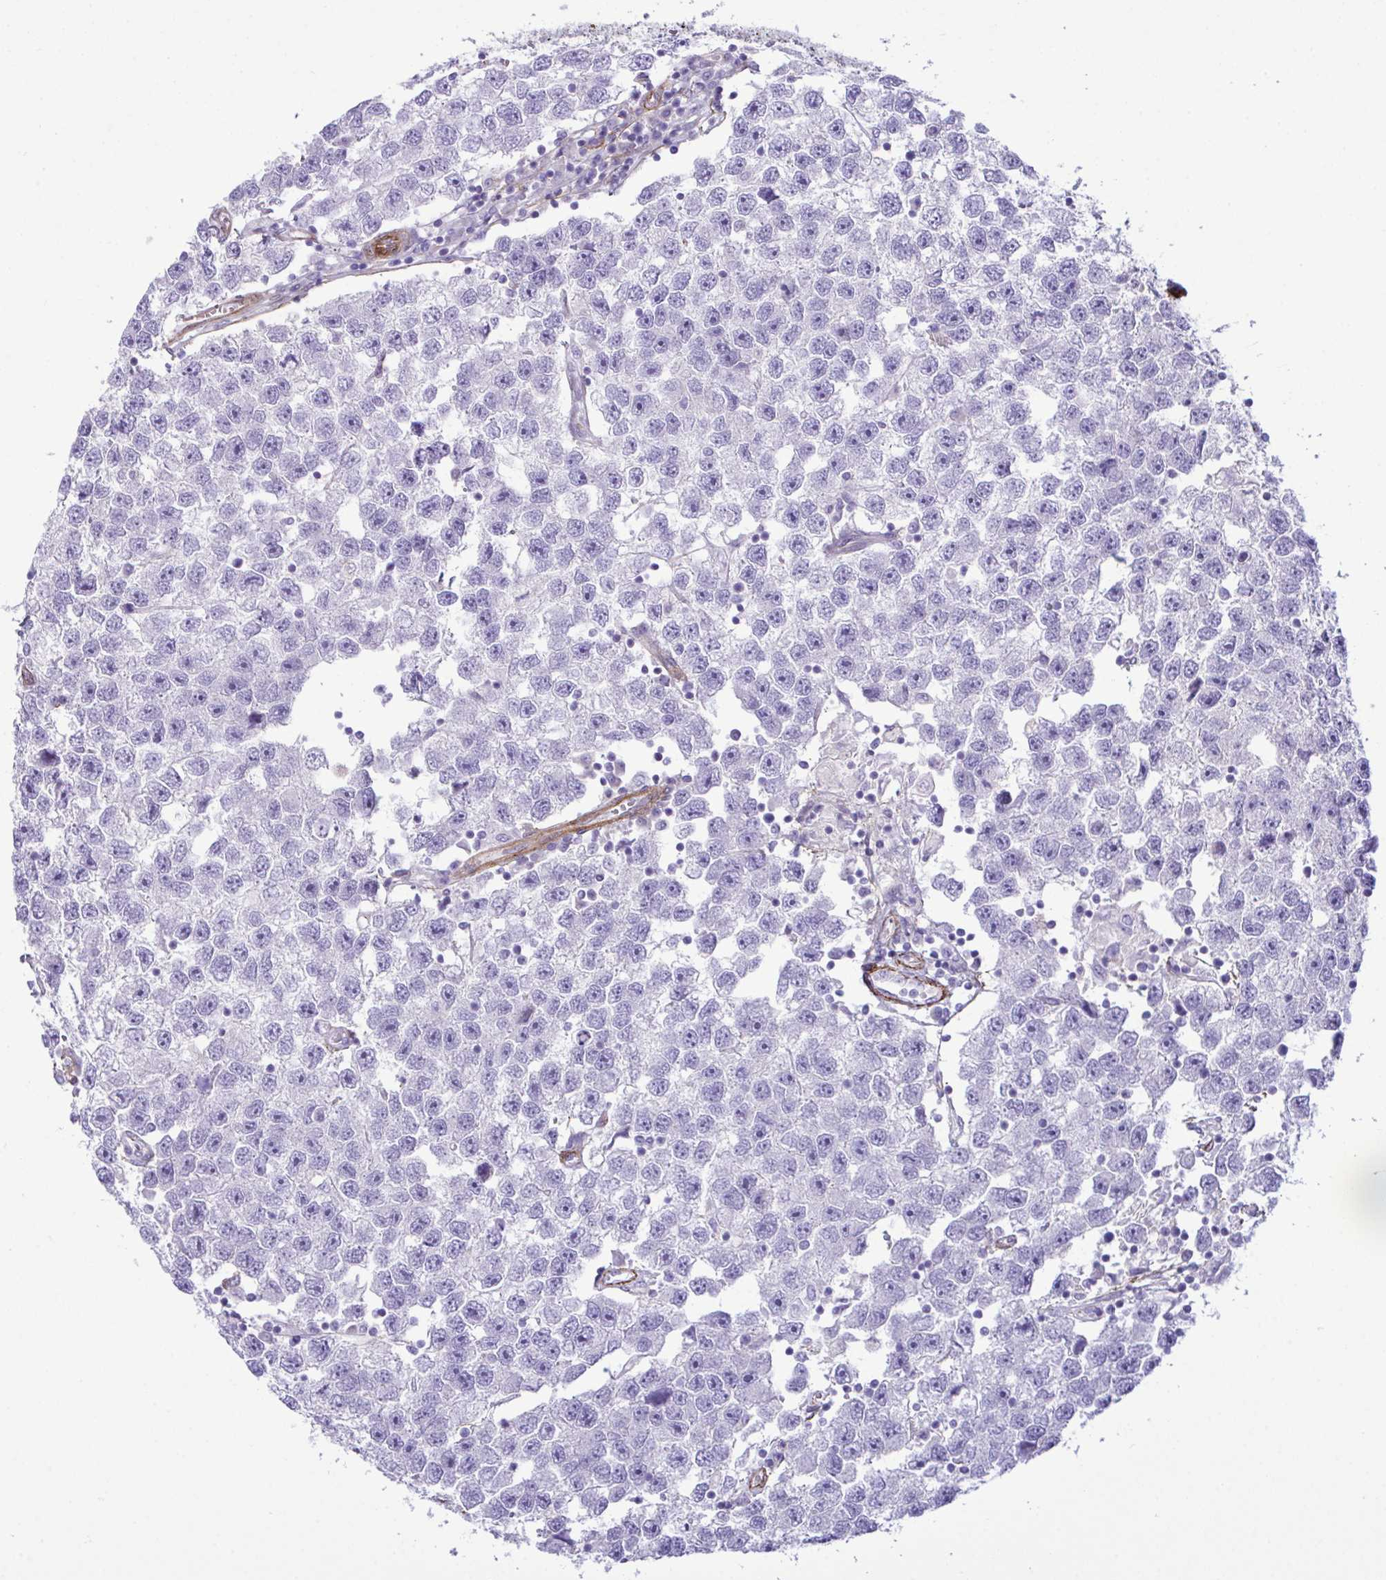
{"staining": {"intensity": "negative", "quantity": "none", "location": "none"}, "tissue": "testis cancer", "cell_type": "Tumor cells", "image_type": "cancer", "snomed": [{"axis": "morphology", "description": "Seminoma, NOS"}, {"axis": "topography", "description": "Testis"}], "caption": "Immunohistochemistry of seminoma (testis) reveals no staining in tumor cells.", "gene": "SYNPO2L", "patient": {"sex": "male", "age": 26}}